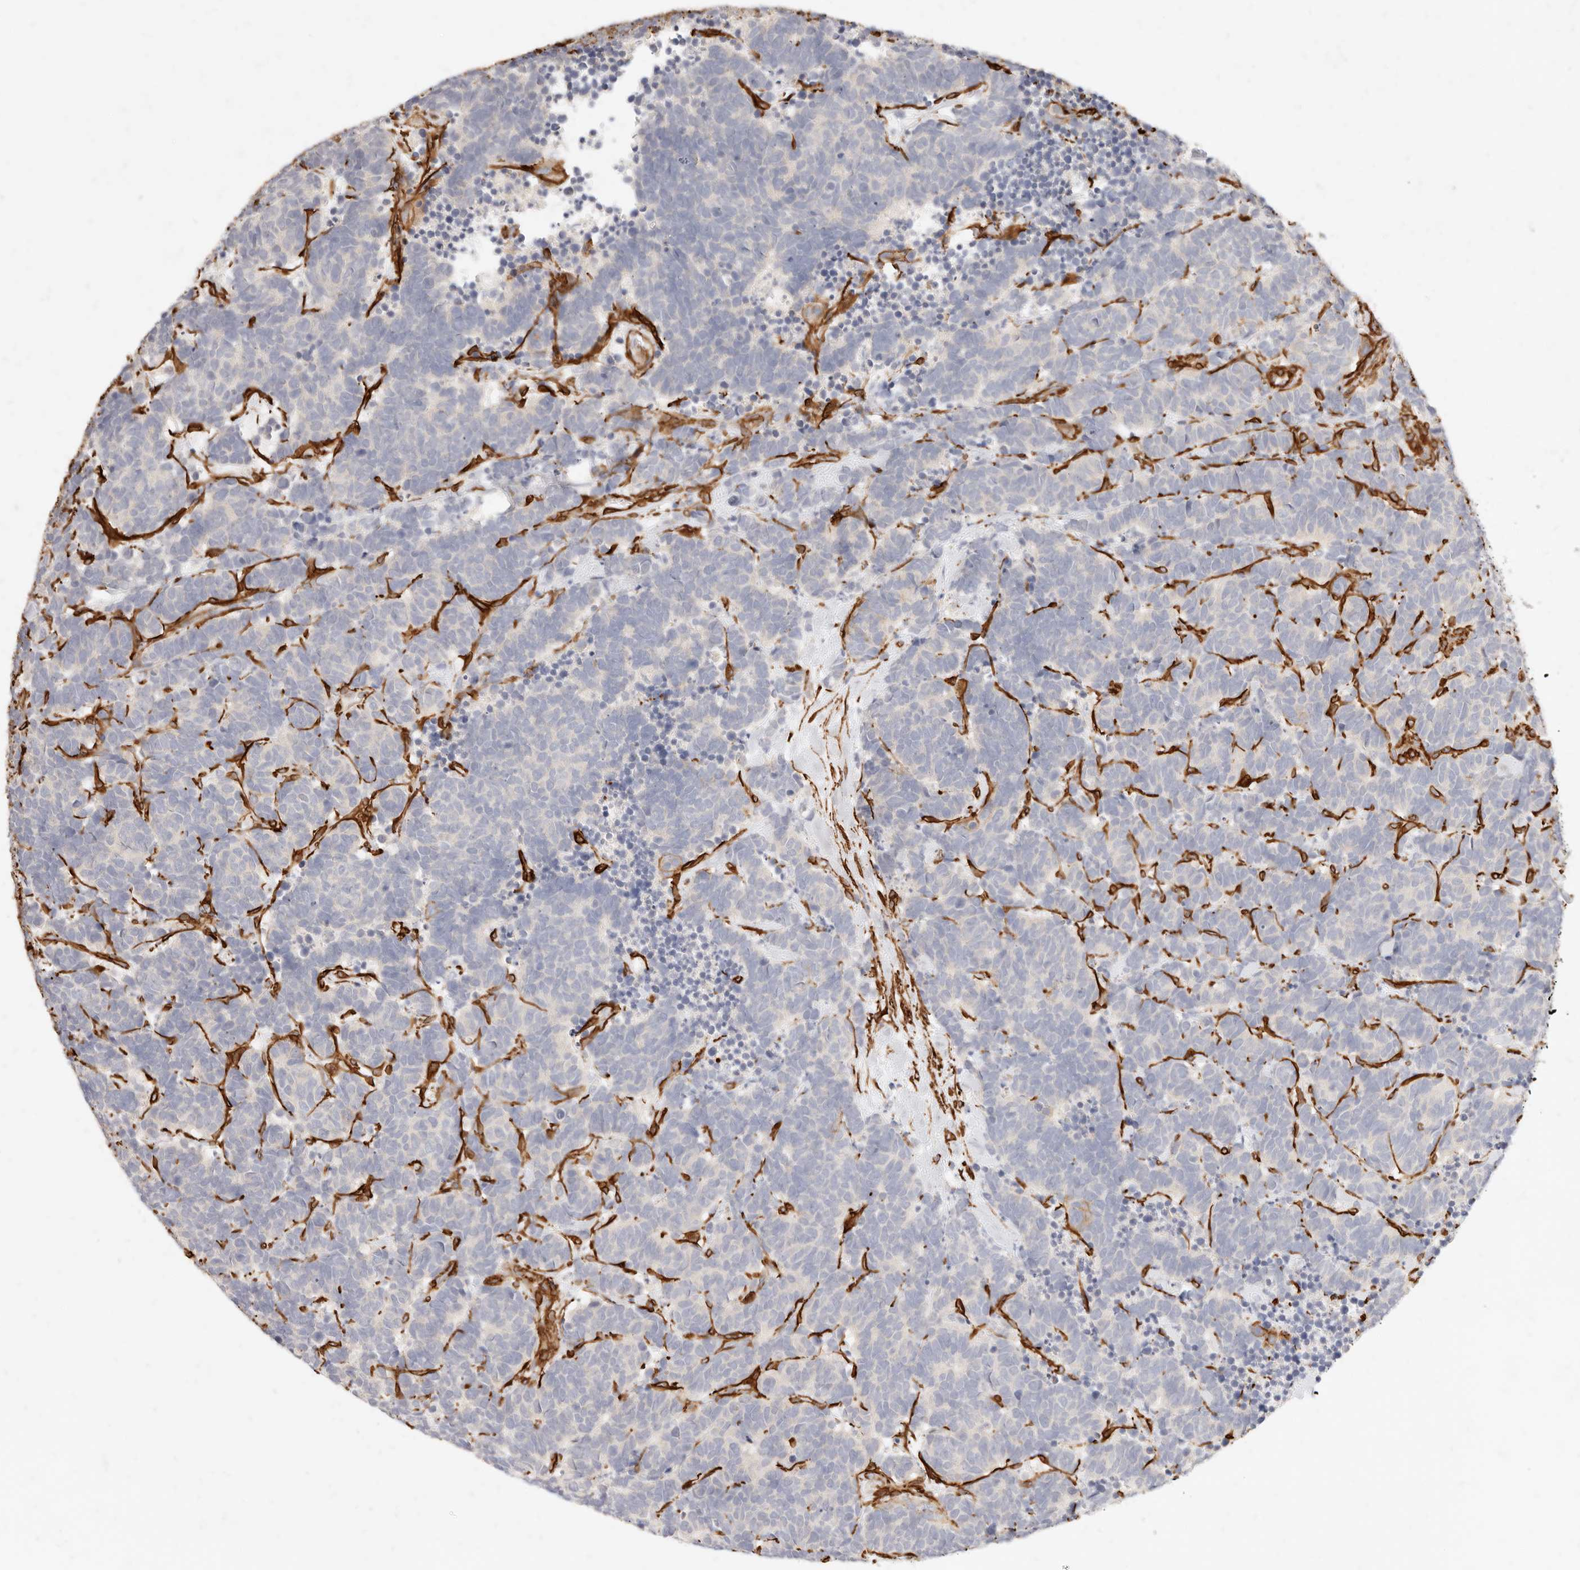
{"staining": {"intensity": "negative", "quantity": "none", "location": "none"}, "tissue": "carcinoid", "cell_type": "Tumor cells", "image_type": "cancer", "snomed": [{"axis": "morphology", "description": "Carcinoma, NOS"}, {"axis": "morphology", "description": "Carcinoid, malignant, NOS"}, {"axis": "topography", "description": "Urinary bladder"}], "caption": "IHC photomicrograph of neoplastic tissue: human carcinoid stained with DAB (3,3'-diaminobenzidine) displays no significant protein staining in tumor cells.", "gene": "TMTC2", "patient": {"sex": "male", "age": 57}}